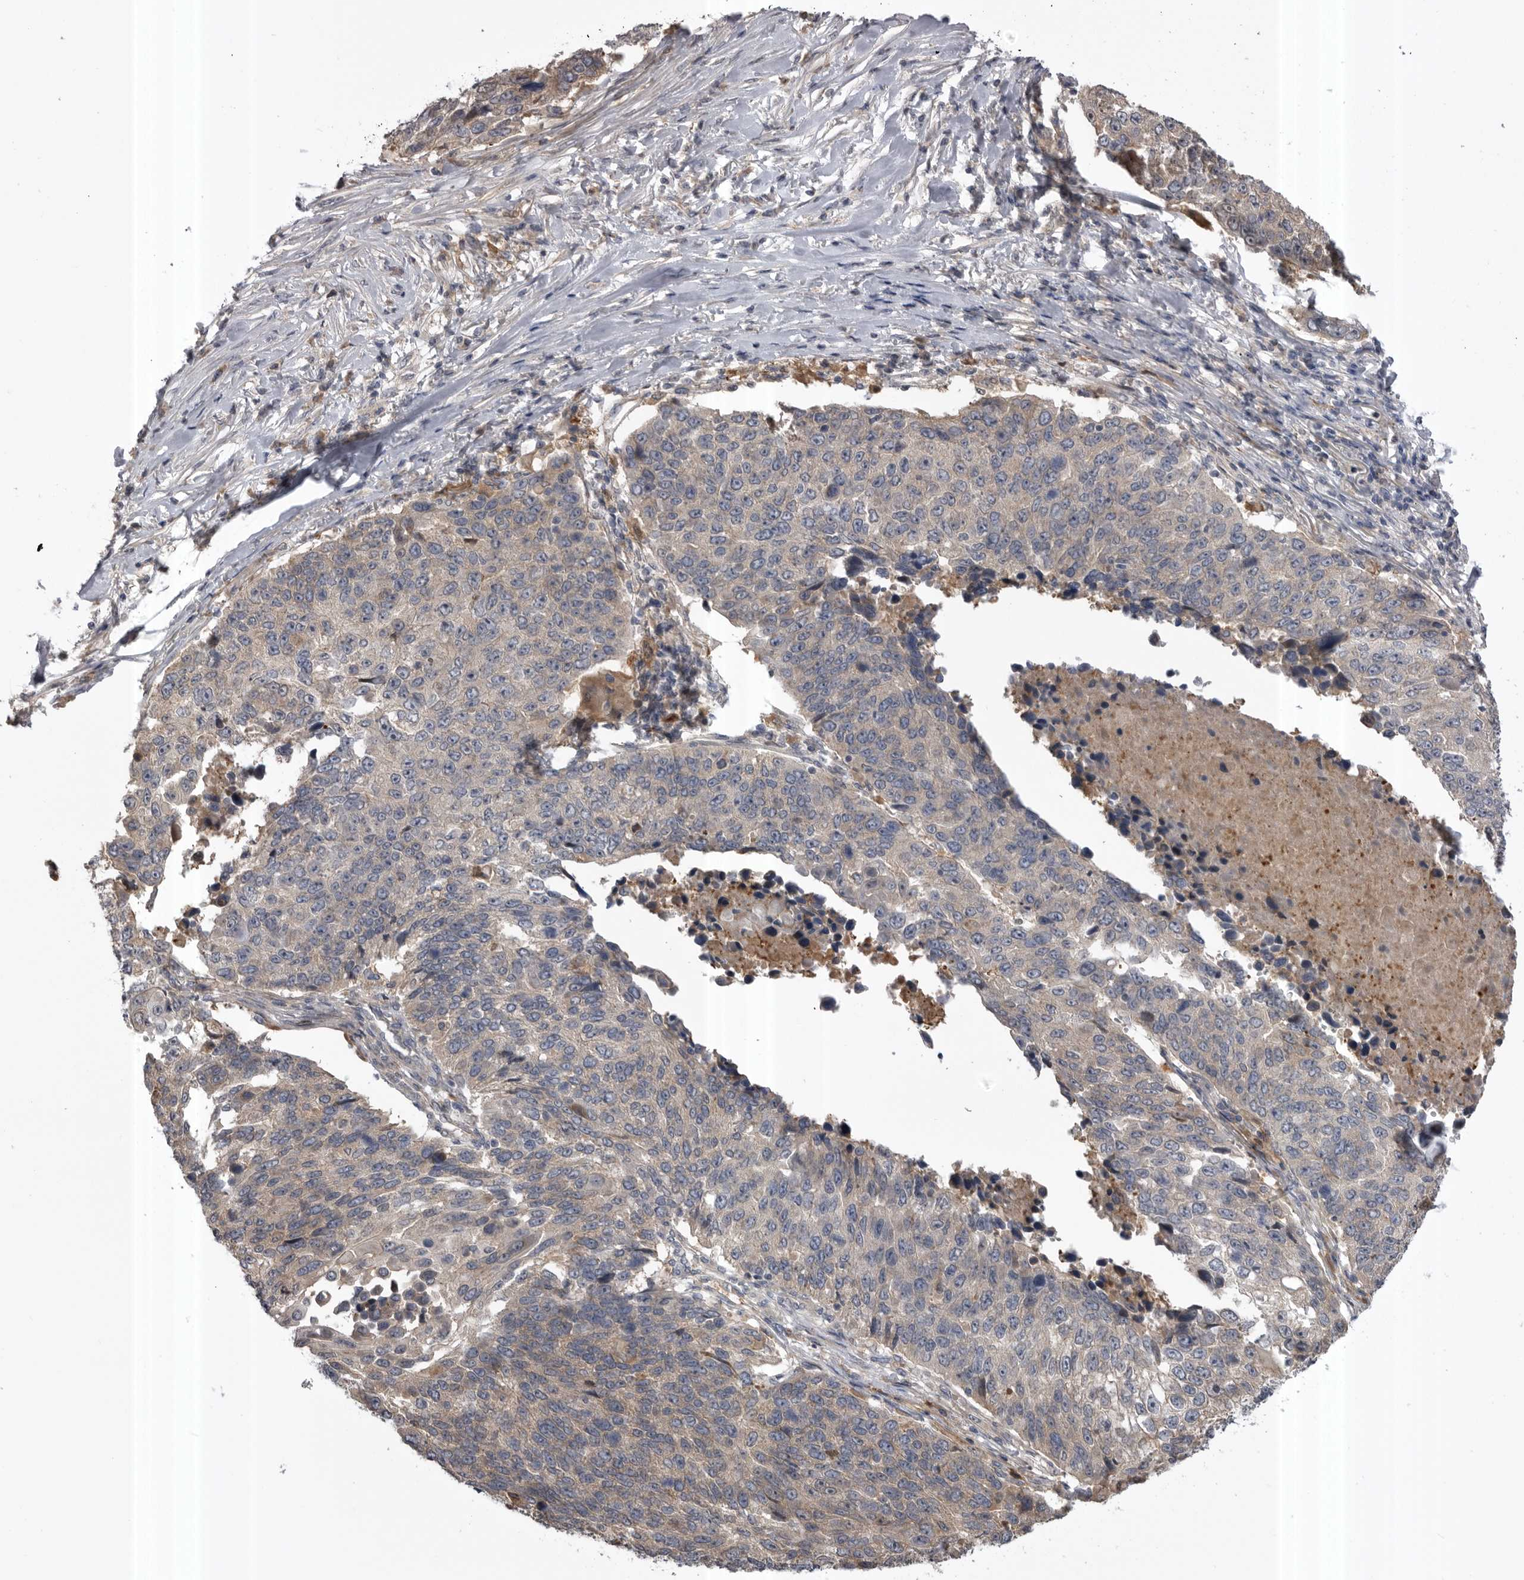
{"staining": {"intensity": "negative", "quantity": "none", "location": "none"}, "tissue": "lung cancer", "cell_type": "Tumor cells", "image_type": "cancer", "snomed": [{"axis": "morphology", "description": "Squamous cell carcinoma, NOS"}, {"axis": "topography", "description": "Lung"}], "caption": "Immunohistochemistry (IHC) of lung cancer (squamous cell carcinoma) demonstrates no positivity in tumor cells.", "gene": "RAB3GAP2", "patient": {"sex": "male", "age": 66}}